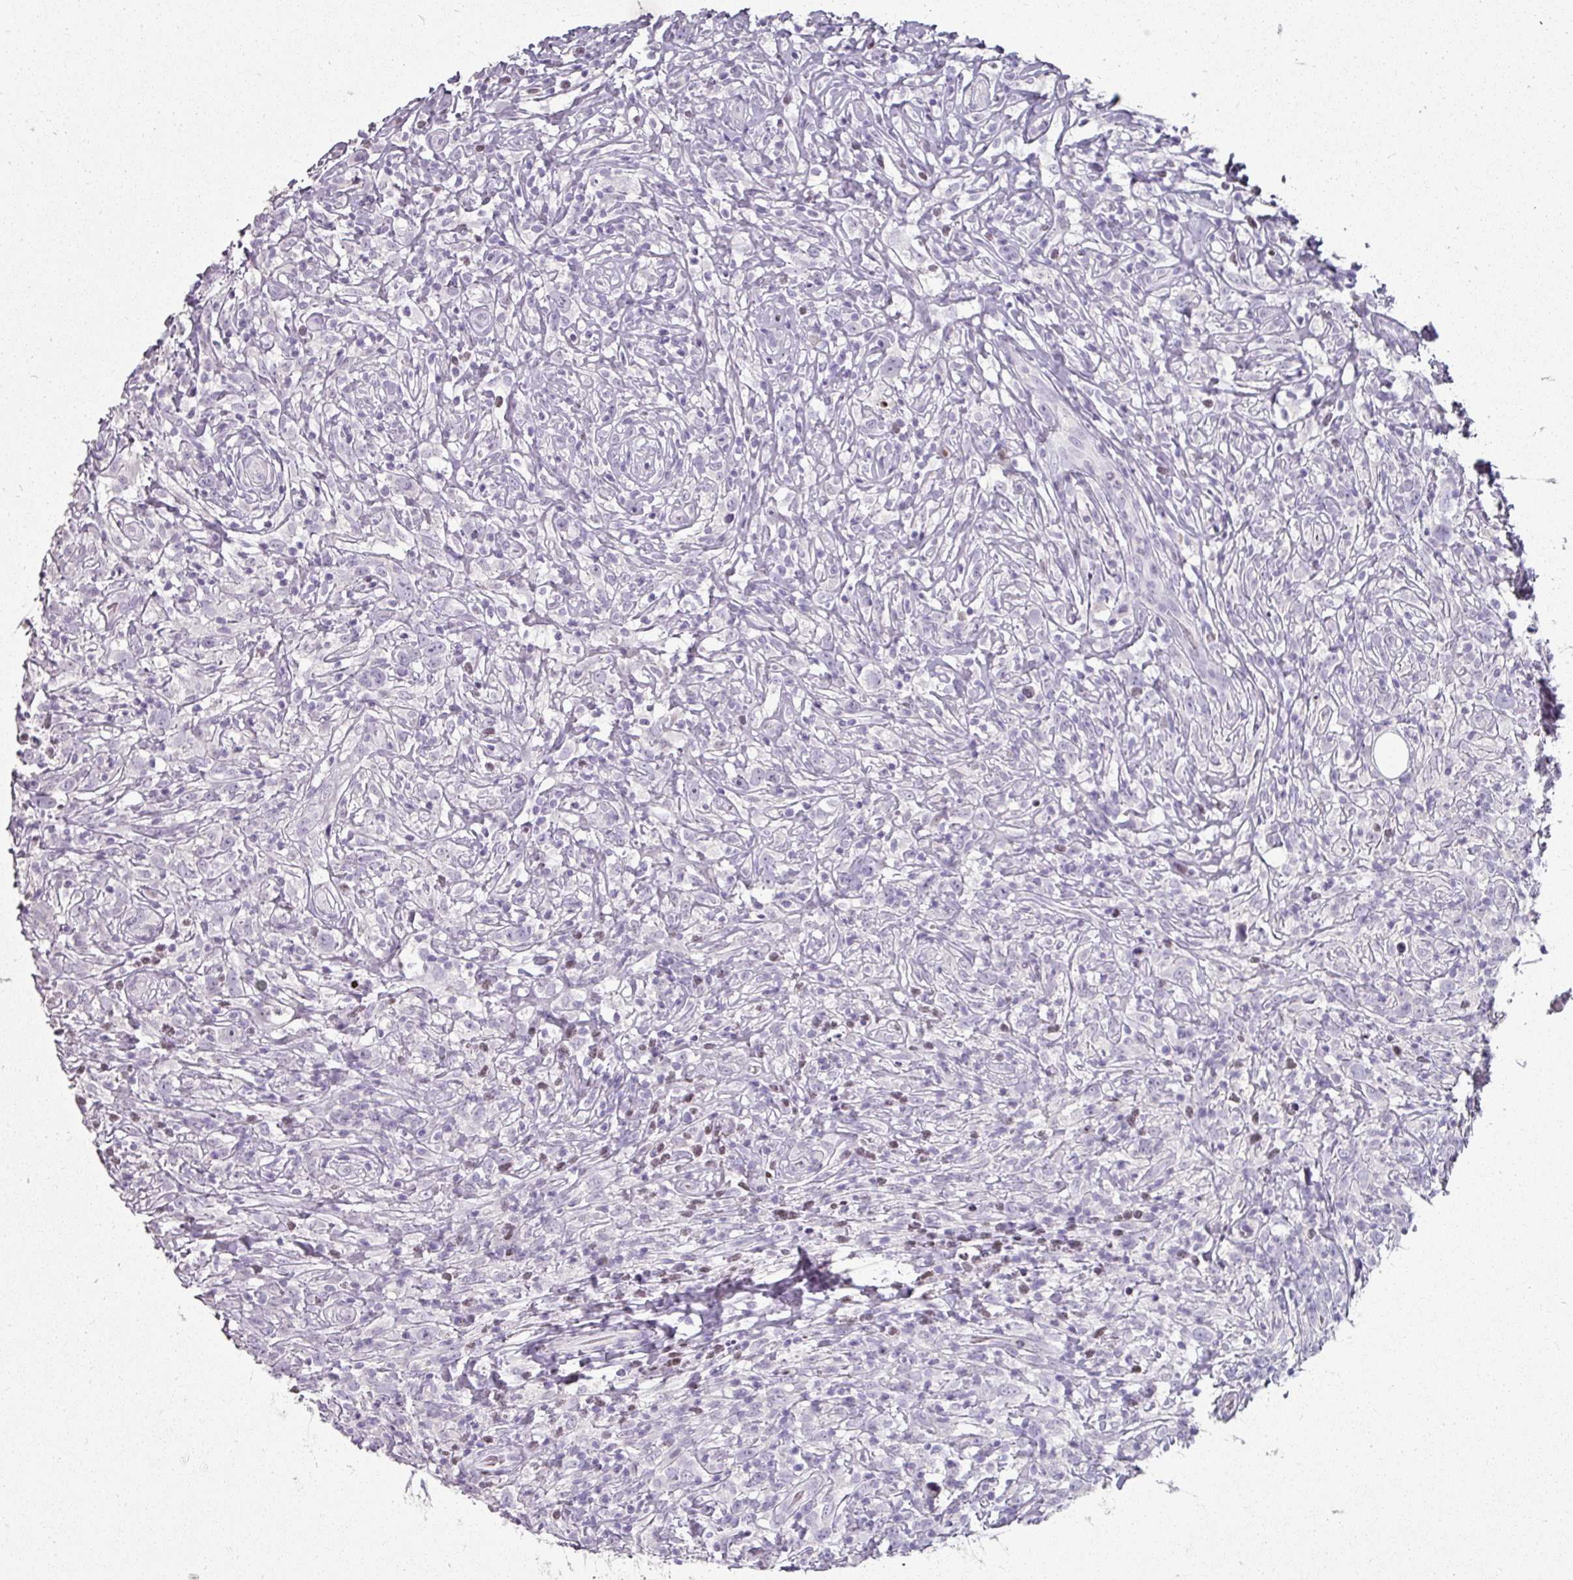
{"staining": {"intensity": "negative", "quantity": "none", "location": "none"}, "tissue": "lymphoma", "cell_type": "Tumor cells", "image_type": "cancer", "snomed": [{"axis": "morphology", "description": "Hodgkin's disease, NOS"}, {"axis": "topography", "description": "No Tissue"}], "caption": "An IHC micrograph of Hodgkin's disease is shown. There is no staining in tumor cells of Hodgkin's disease.", "gene": "GTF2H3", "patient": {"sex": "female", "age": 21}}